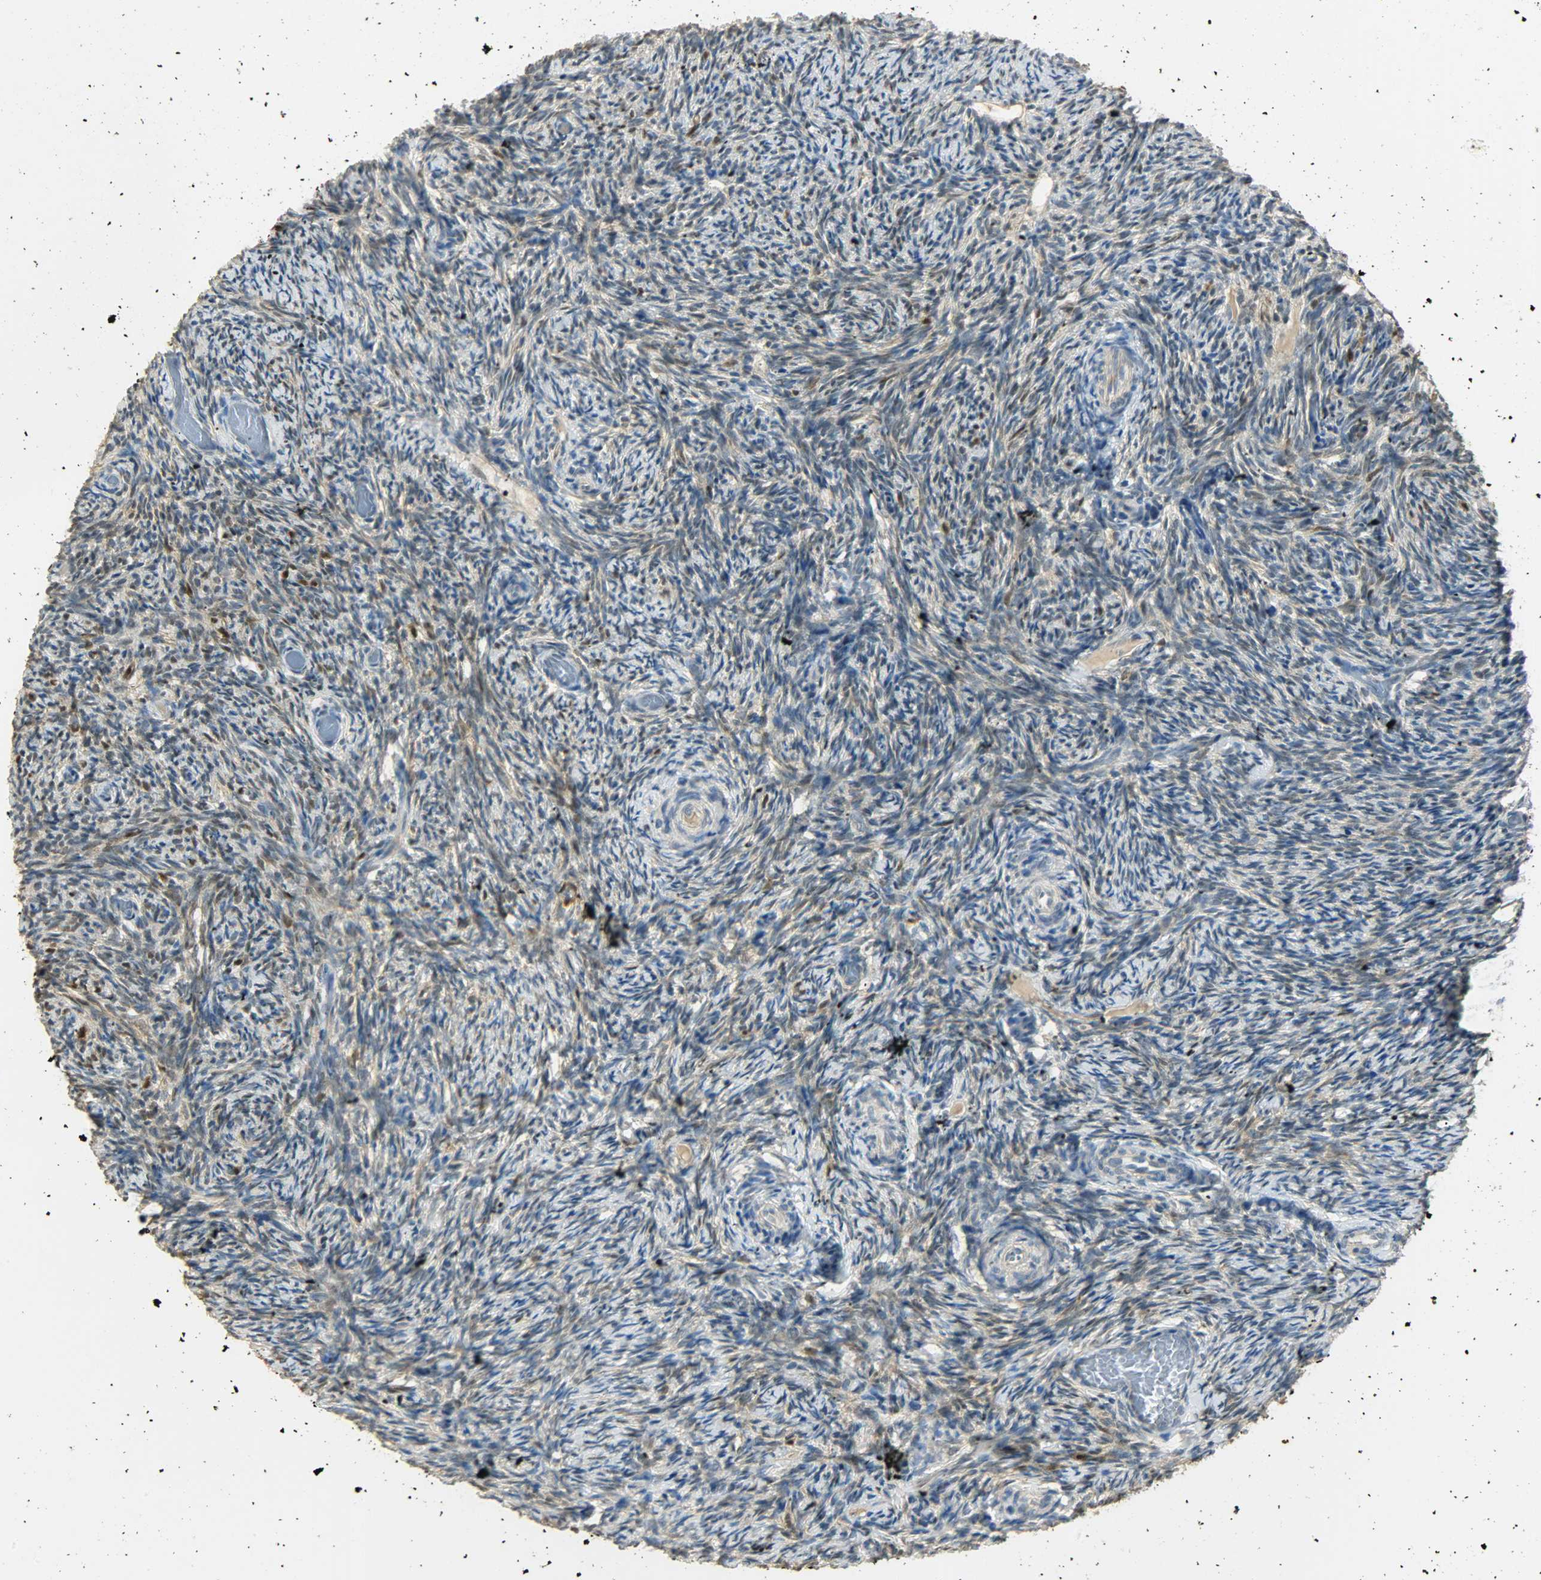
{"staining": {"intensity": "weak", "quantity": "25%-75%", "location": "cytoplasmic/membranous"}, "tissue": "ovary", "cell_type": "Ovarian stroma cells", "image_type": "normal", "snomed": [{"axis": "morphology", "description": "Normal tissue, NOS"}, {"axis": "topography", "description": "Ovary"}], "caption": "A high-resolution photomicrograph shows immunohistochemistry staining of unremarkable ovary, which exhibits weak cytoplasmic/membranous expression in approximately 25%-75% of ovarian stroma cells.", "gene": "USP13", "patient": {"sex": "female", "age": 60}}